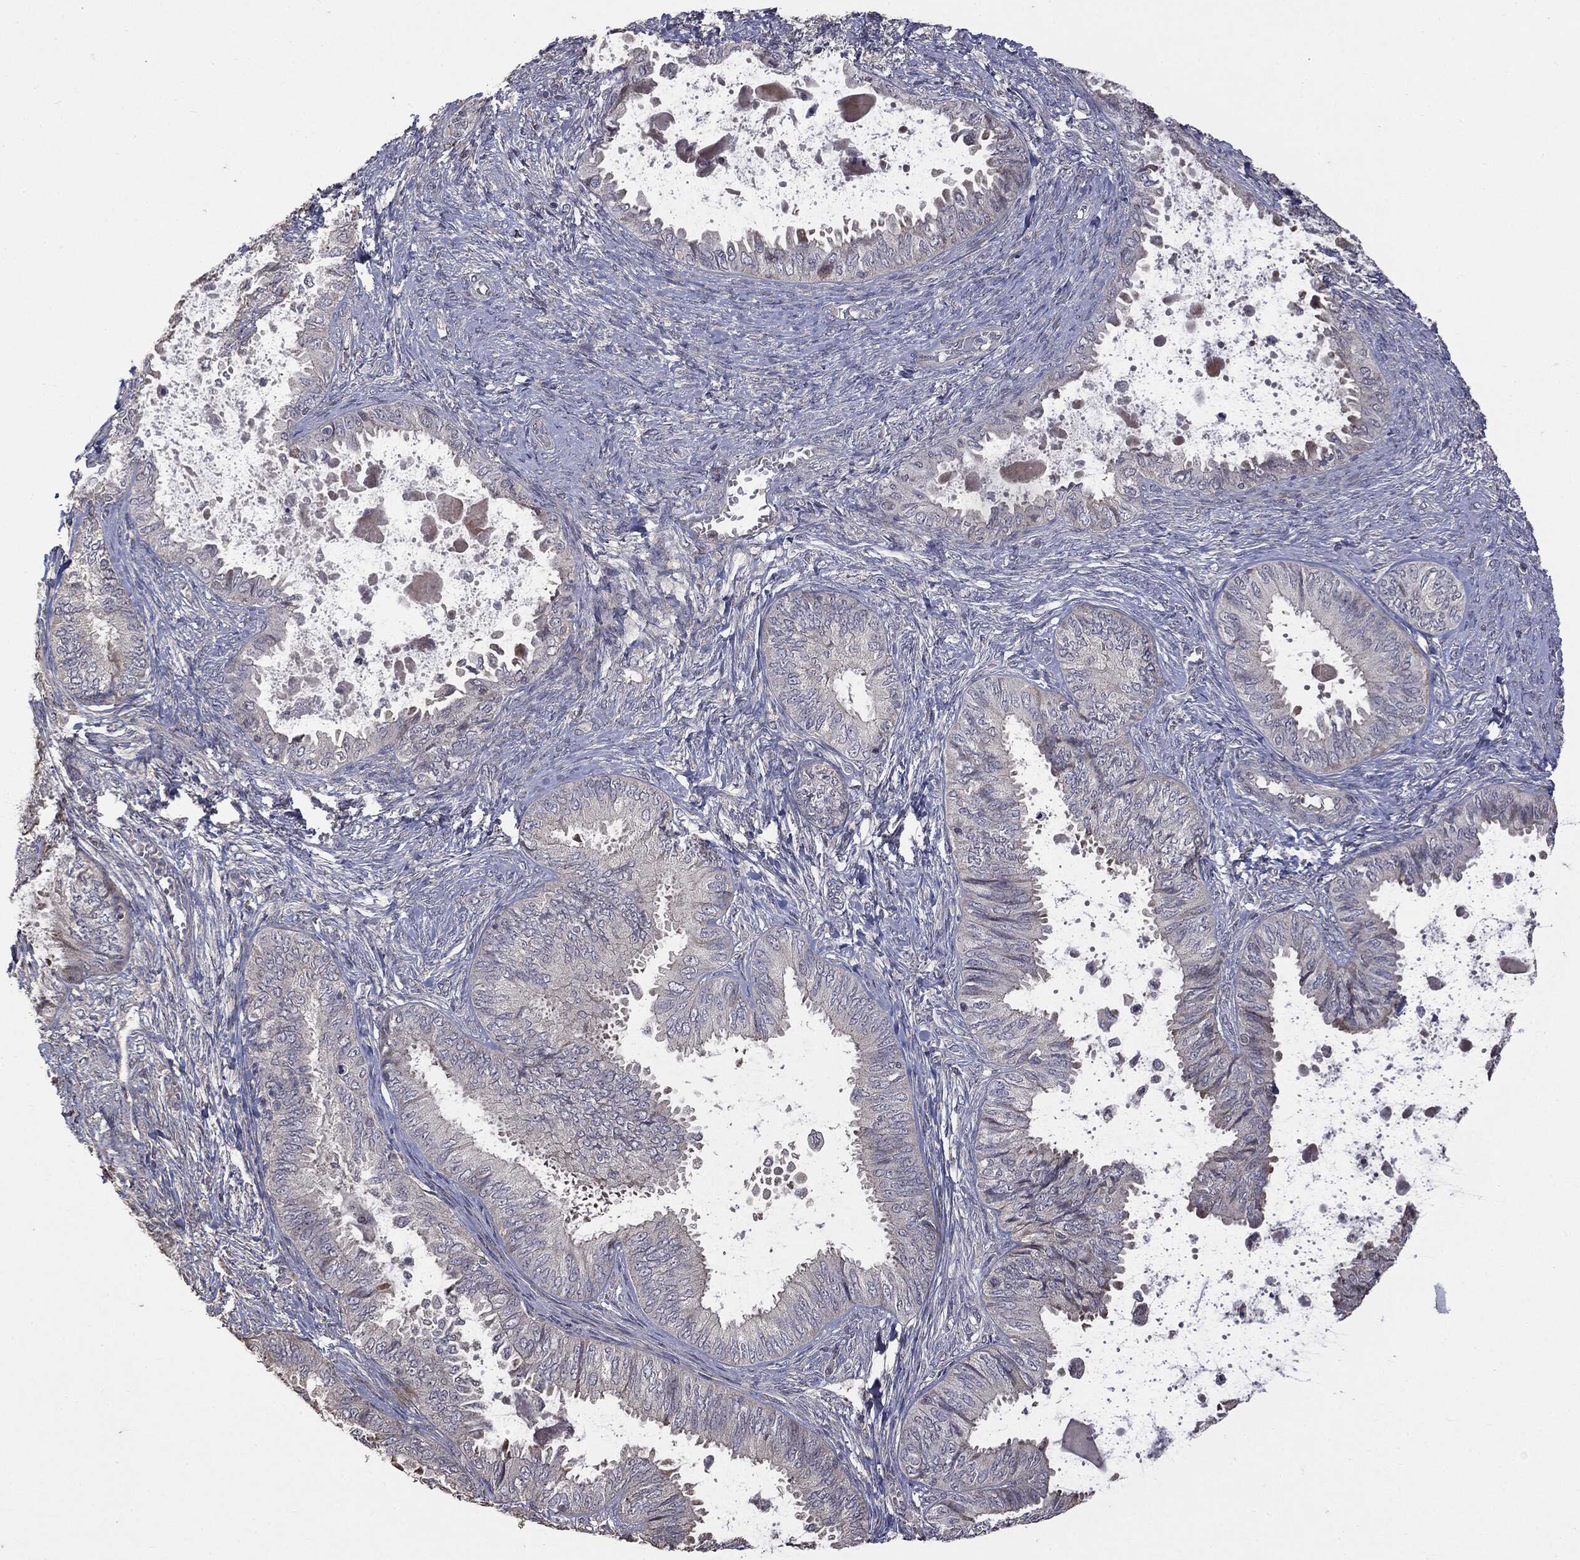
{"staining": {"intensity": "negative", "quantity": "none", "location": "none"}, "tissue": "ovarian cancer", "cell_type": "Tumor cells", "image_type": "cancer", "snomed": [{"axis": "morphology", "description": "Carcinoma, endometroid"}, {"axis": "topography", "description": "Ovary"}], "caption": "The photomicrograph shows no significant expression in tumor cells of ovarian cancer.", "gene": "MTOR", "patient": {"sex": "female", "age": 70}}